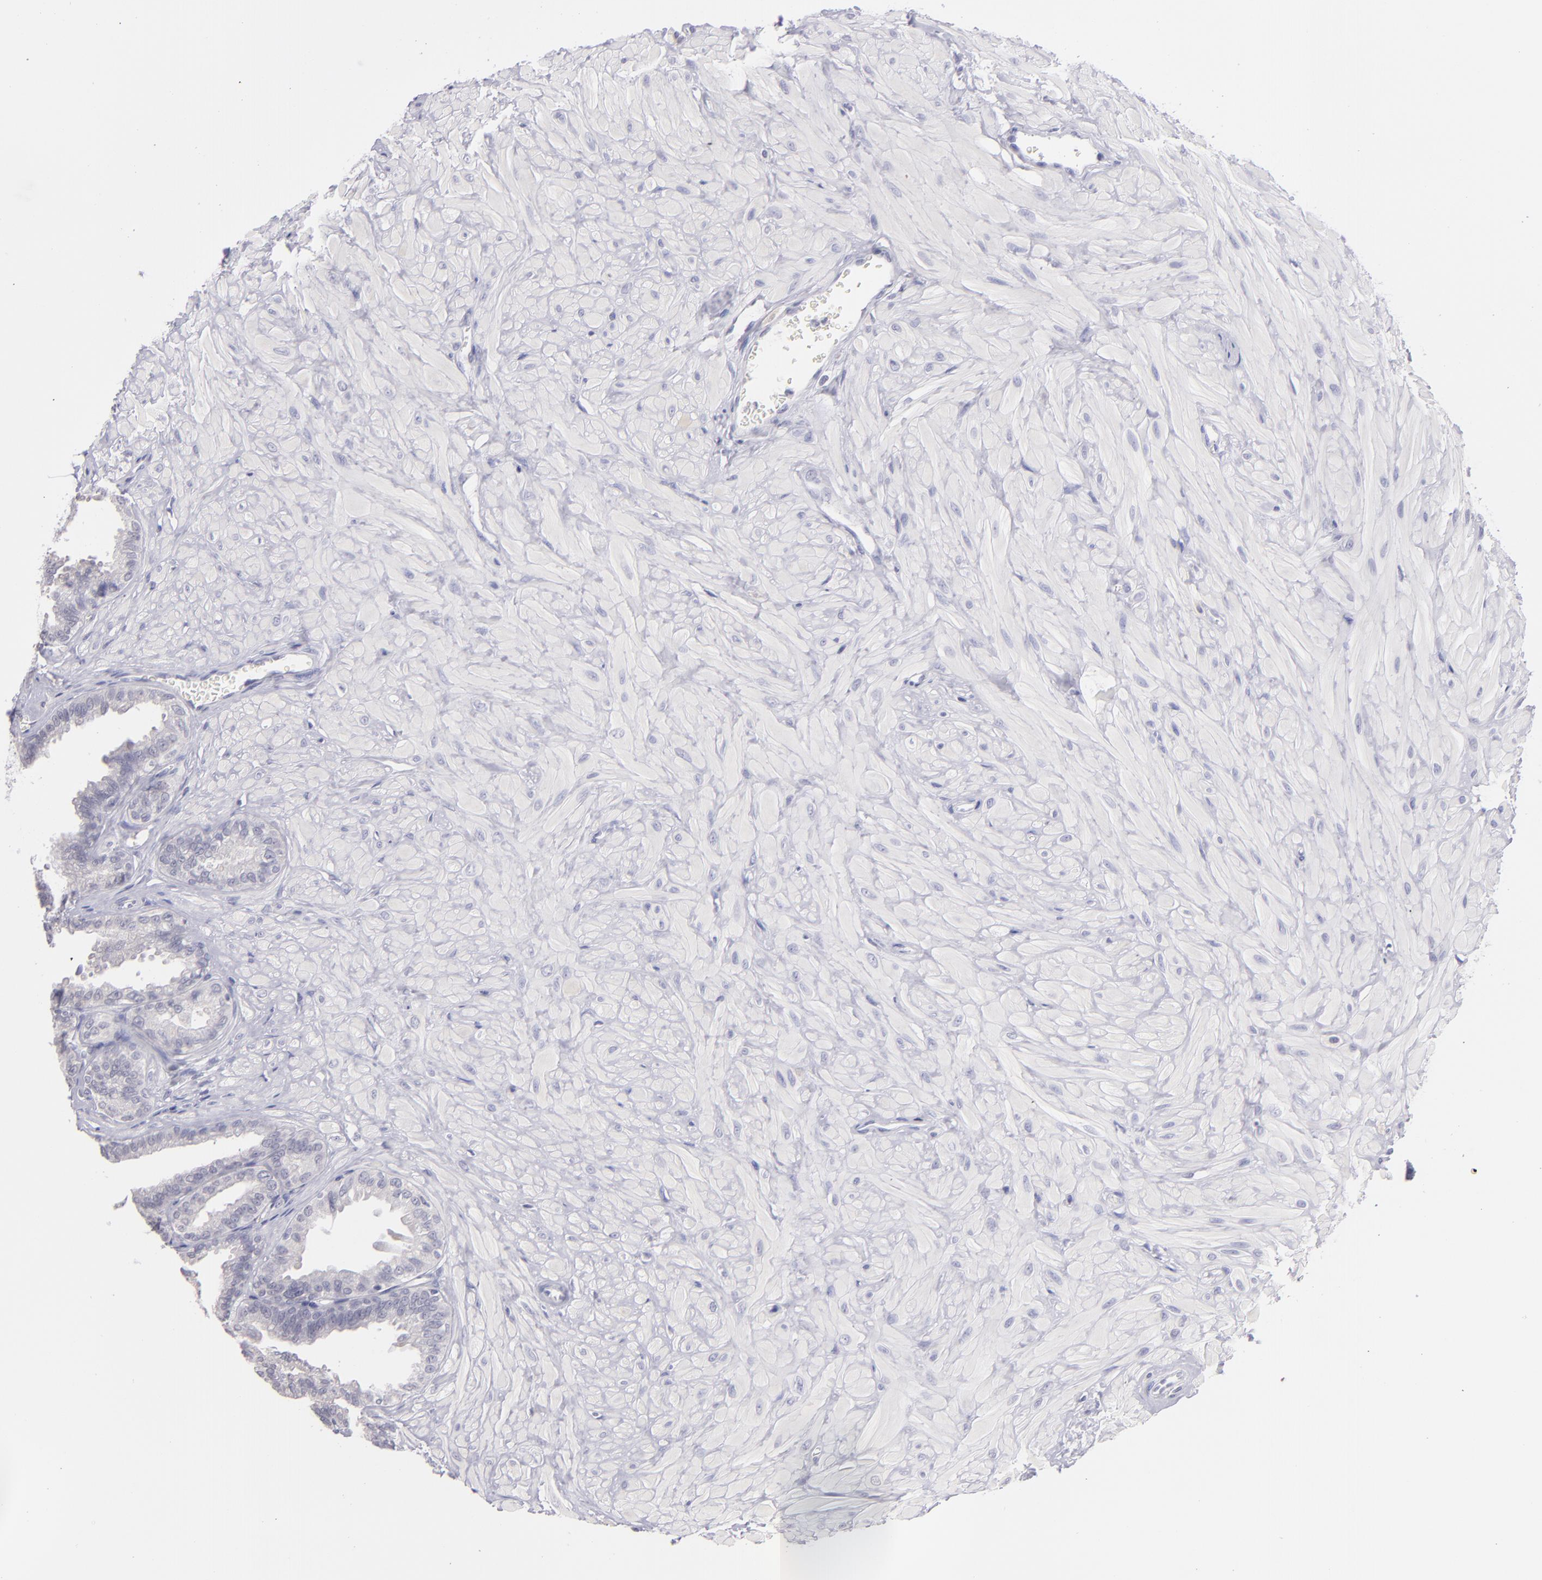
{"staining": {"intensity": "negative", "quantity": "none", "location": "none"}, "tissue": "seminal vesicle", "cell_type": "Glandular cells", "image_type": "normal", "snomed": [{"axis": "morphology", "description": "Normal tissue, NOS"}, {"axis": "topography", "description": "Seminal veicle"}], "caption": "This is a micrograph of immunohistochemistry (IHC) staining of normal seminal vesicle, which shows no expression in glandular cells.", "gene": "IL2RA", "patient": {"sex": "male", "age": 26}}